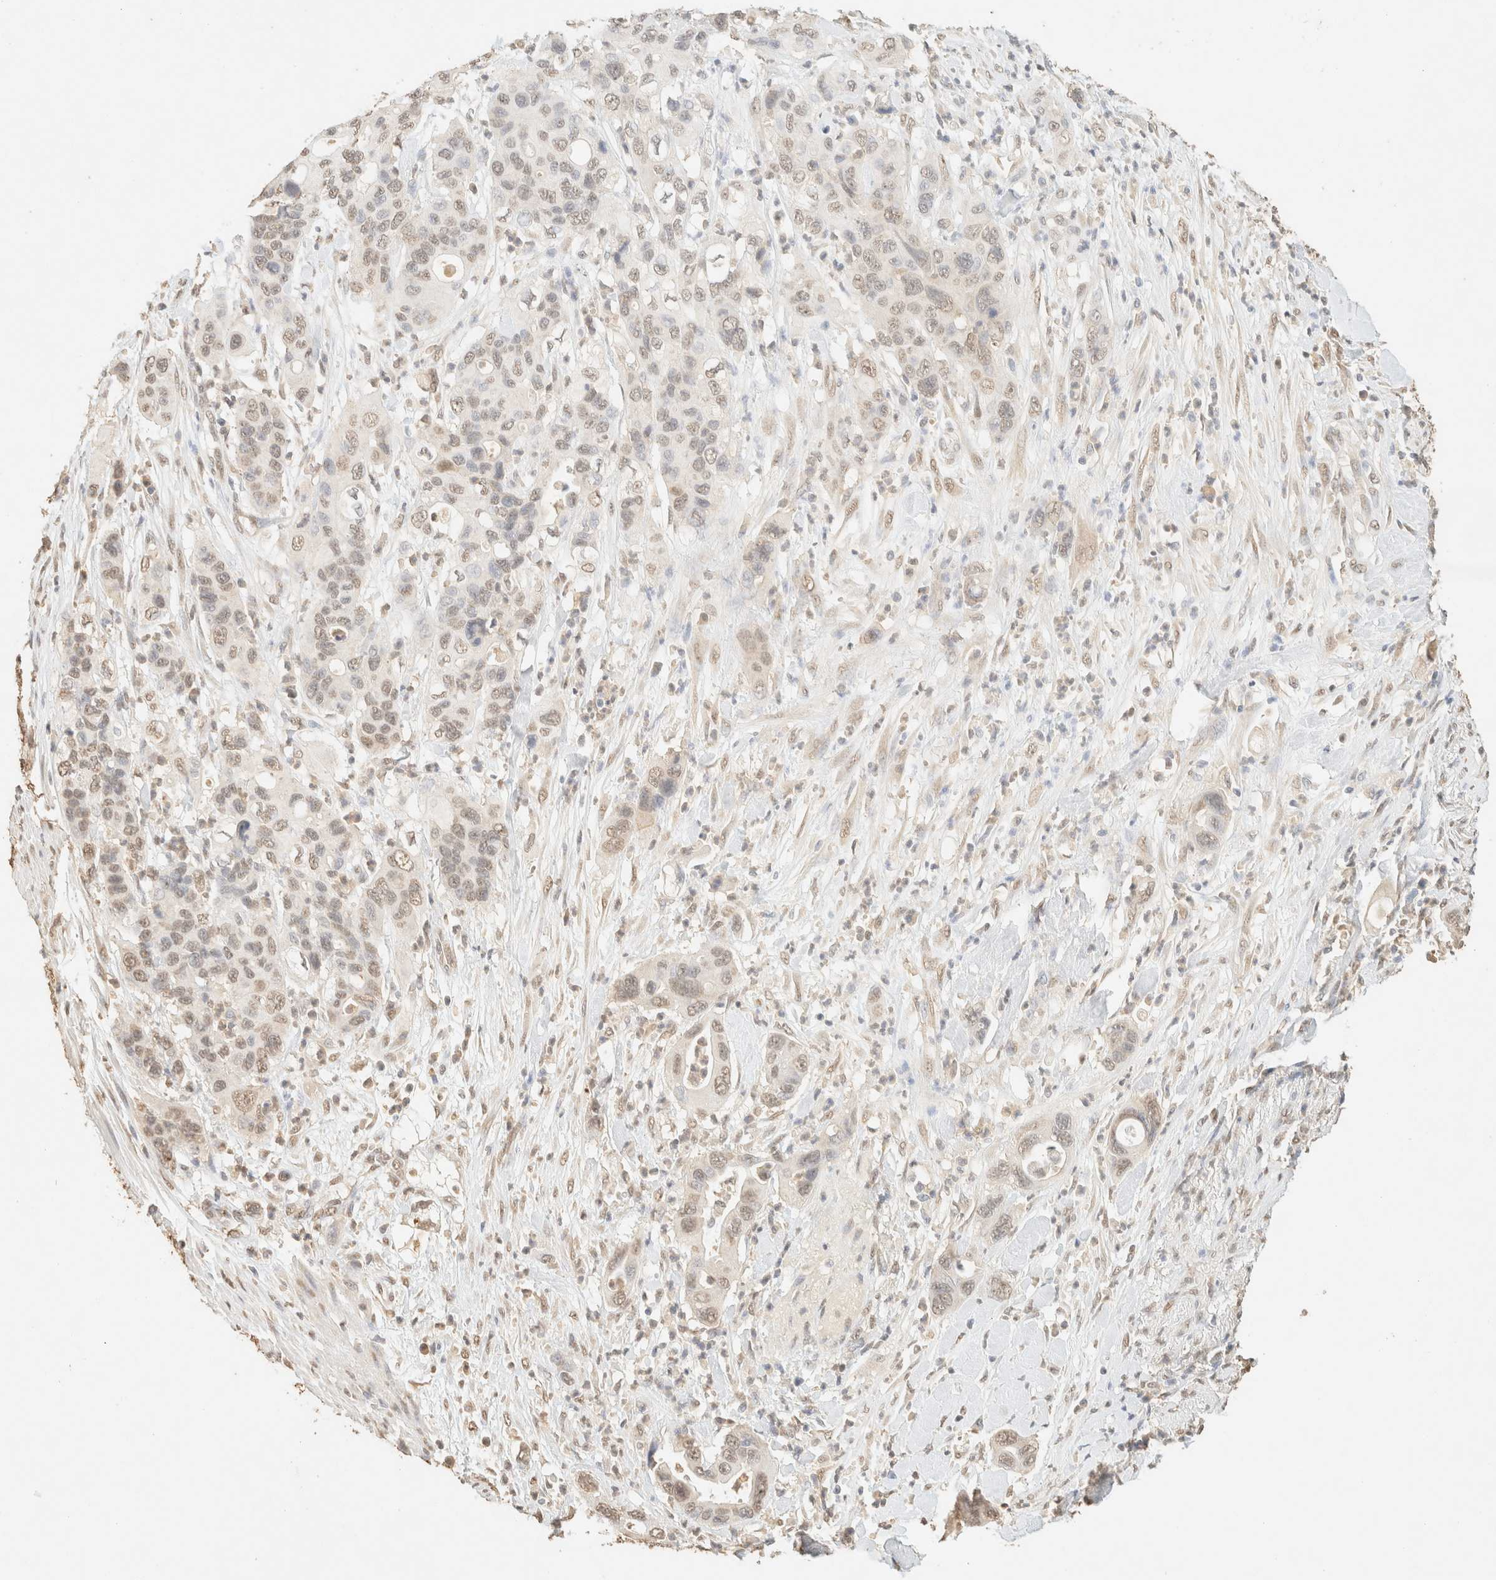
{"staining": {"intensity": "weak", "quantity": ">75%", "location": "nuclear"}, "tissue": "pancreatic cancer", "cell_type": "Tumor cells", "image_type": "cancer", "snomed": [{"axis": "morphology", "description": "Adenocarcinoma, NOS"}, {"axis": "topography", "description": "Pancreas"}], "caption": "IHC of human adenocarcinoma (pancreatic) reveals low levels of weak nuclear expression in approximately >75% of tumor cells. (DAB (3,3'-diaminobenzidine) IHC, brown staining for protein, blue staining for nuclei).", "gene": "S100A13", "patient": {"sex": "female", "age": 71}}